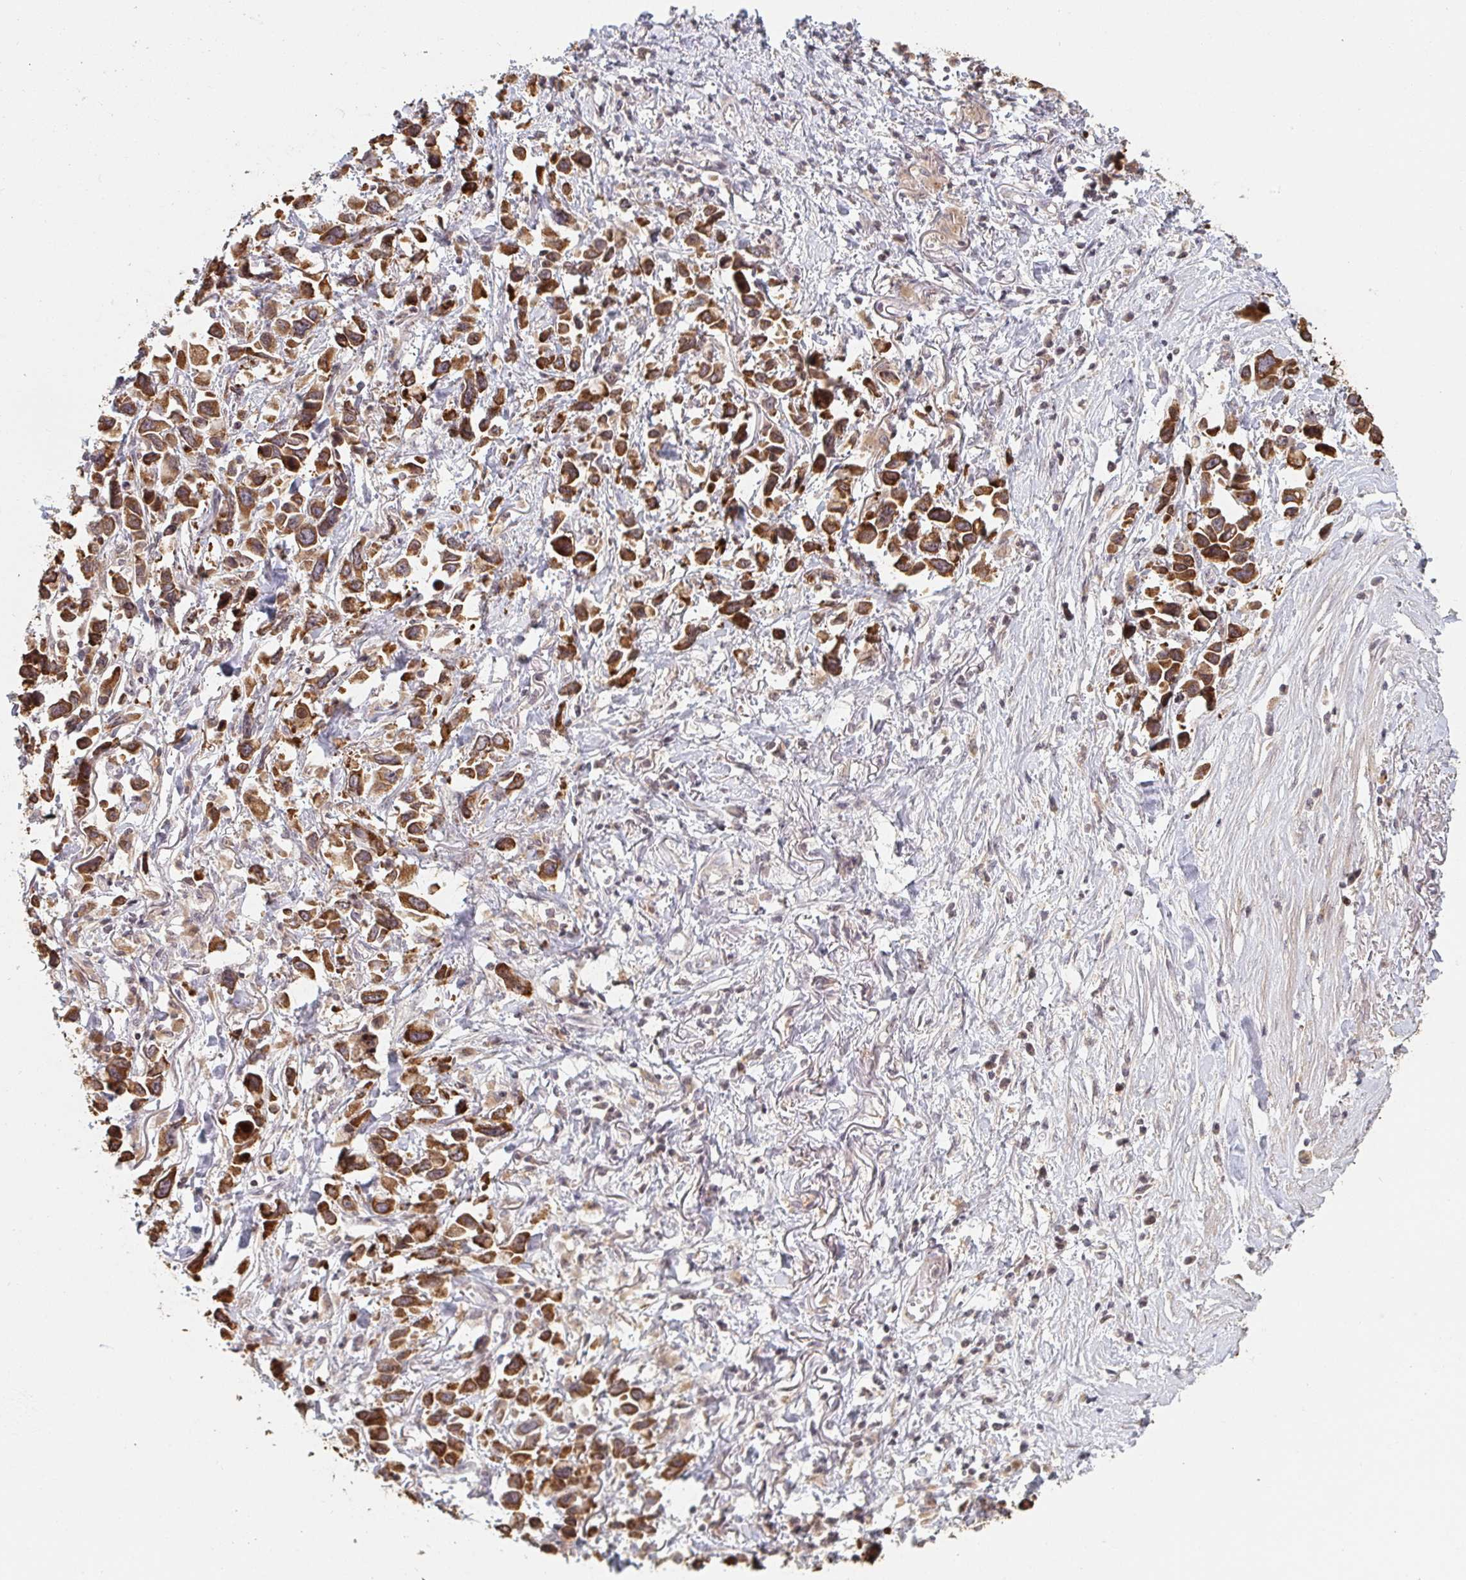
{"staining": {"intensity": "strong", "quantity": ">75%", "location": "cytoplasmic/membranous"}, "tissue": "stomach cancer", "cell_type": "Tumor cells", "image_type": "cancer", "snomed": [{"axis": "morphology", "description": "Adenocarcinoma, NOS"}, {"axis": "topography", "description": "Stomach"}], "caption": "Protein expression analysis of stomach cancer (adenocarcinoma) shows strong cytoplasmic/membranous positivity in about >75% of tumor cells. The protein is shown in brown color, while the nuclei are stained blue.", "gene": "DCST1", "patient": {"sex": "female", "age": 81}}